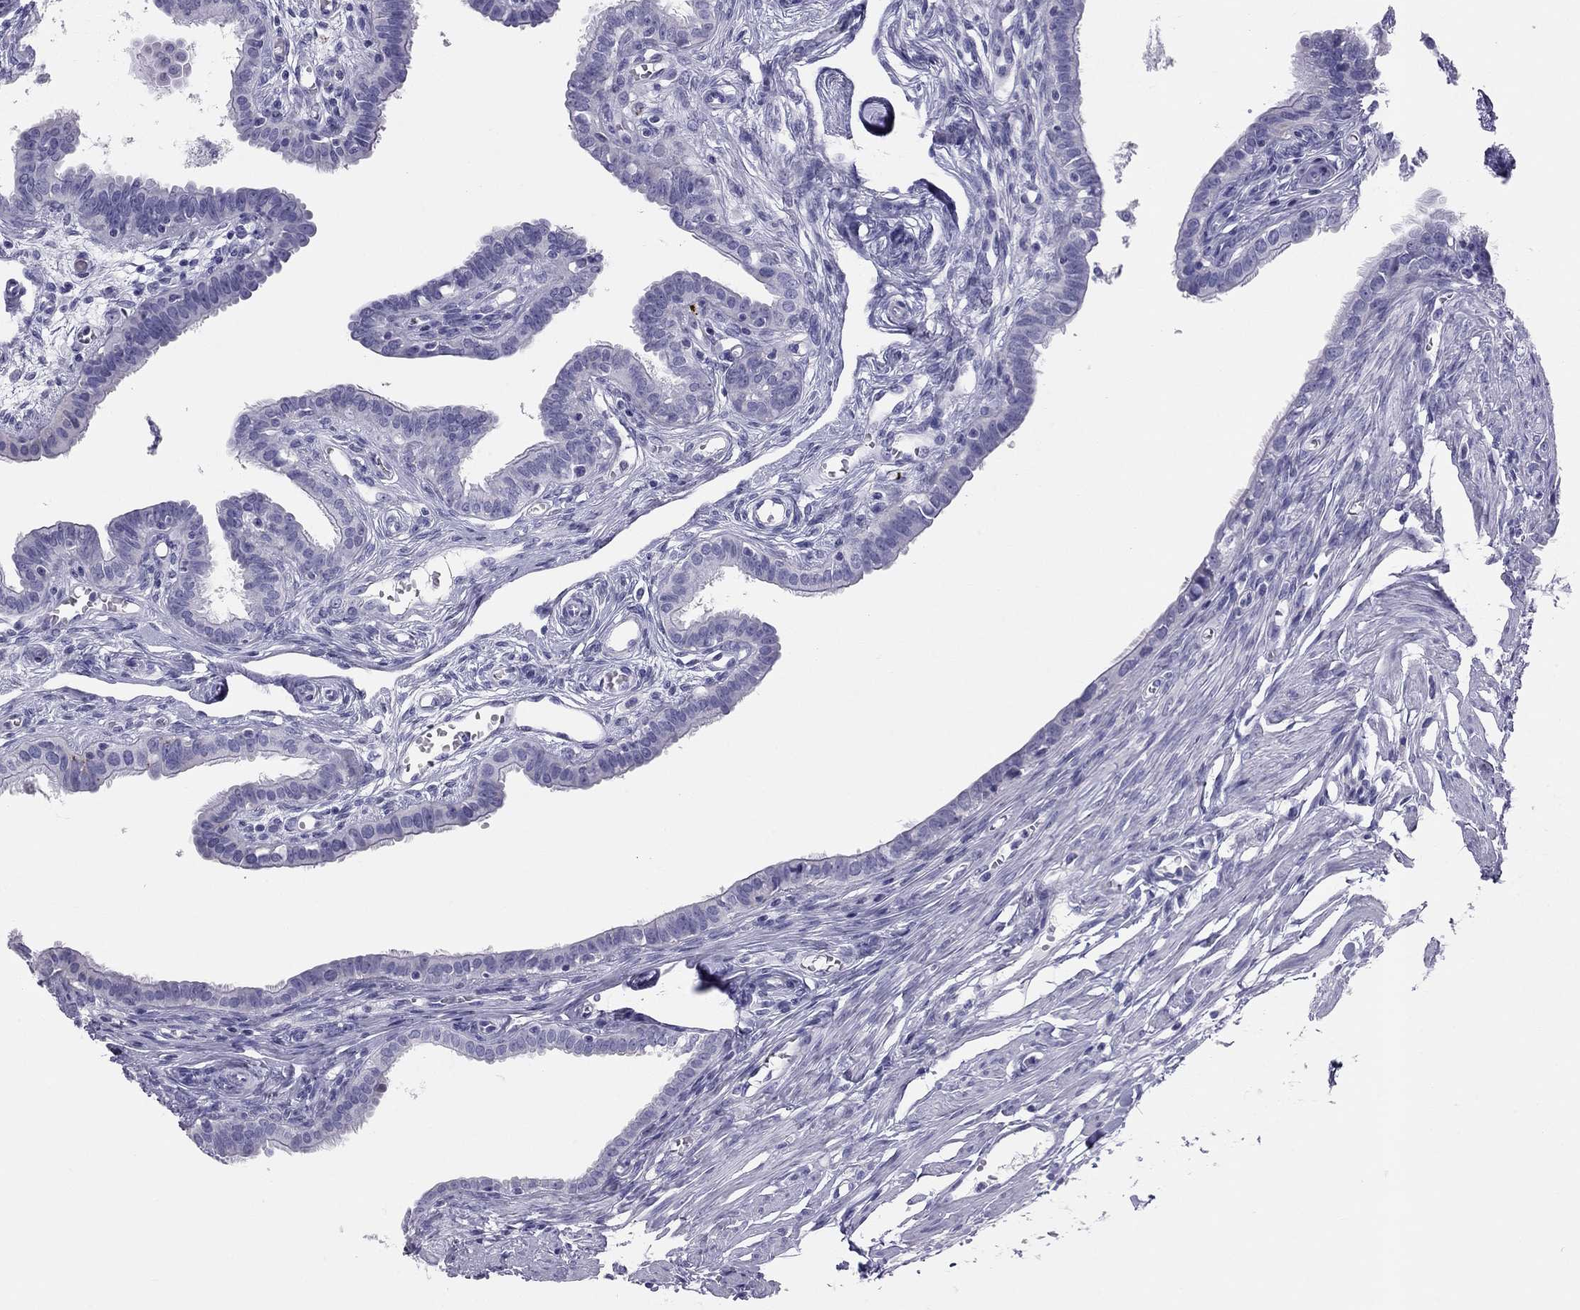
{"staining": {"intensity": "negative", "quantity": "none", "location": "none"}, "tissue": "fallopian tube", "cell_type": "Glandular cells", "image_type": "normal", "snomed": [{"axis": "morphology", "description": "Normal tissue, NOS"}, {"axis": "morphology", "description": "Carcinoma, endometroid"}, {"axis": "topography", "description": "Fallopian tube"}, {"axis": "topography", "description": "Ovary"}], "caption": "A high-resolution photomicrograph shows IHC staining of unremarkable fallopian tube, which demonstrates no significant staining in glandular cells. Brightfield microscopy of IHC stained with DAB (brown) and hematoxylin (blue), captured at high magnification.", "gene": "TRPM3", "patient": {"sex": "female", "age": 42}}